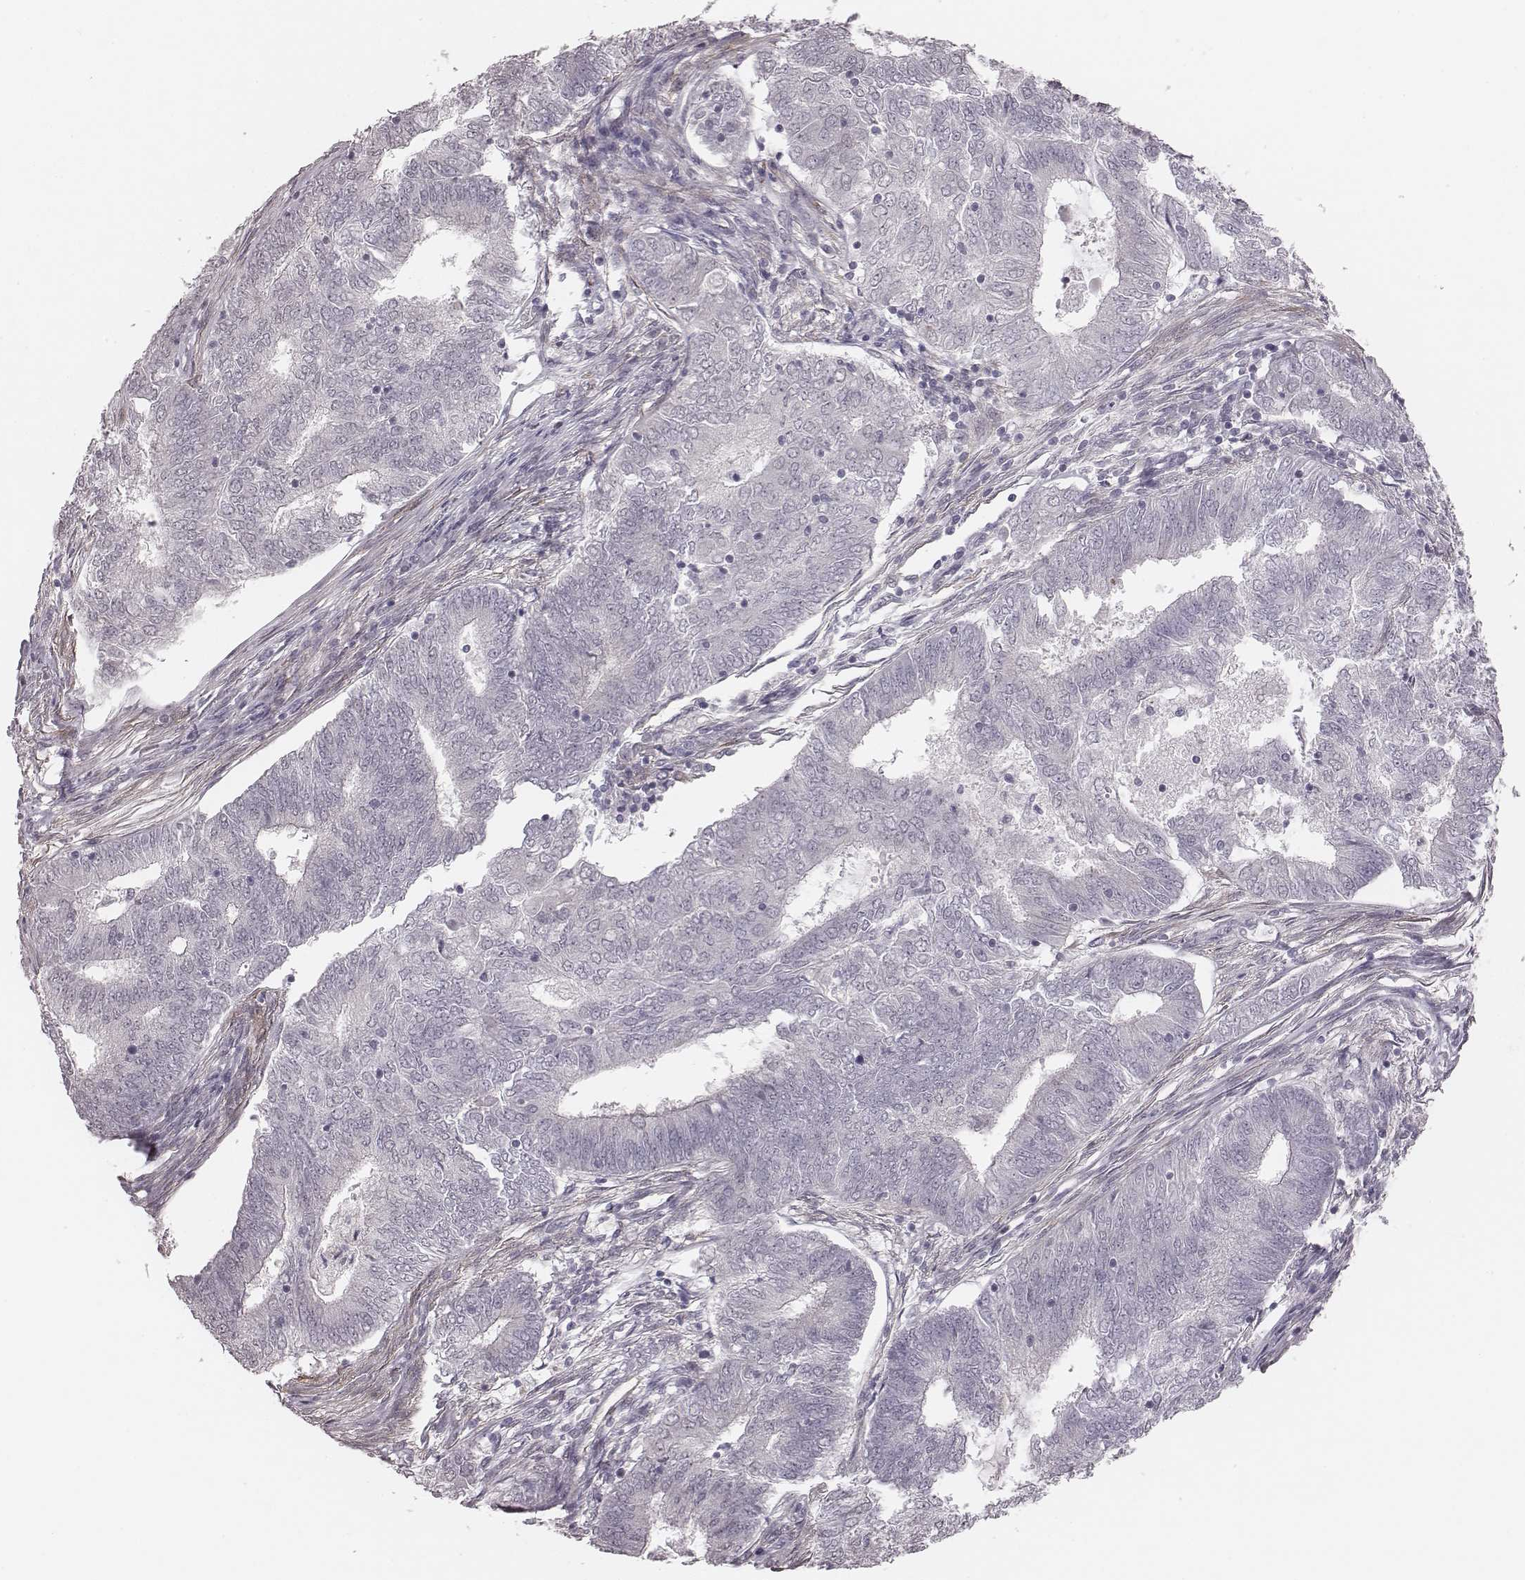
{"staining": {"intensity": "negative", "quantity": "none", "location": "none"}, "tissue": "endometrial cancer", "cell_type": "Tumor cells", "image_type": "cancer", "snomed": [{"axis": "morphology", "description": "Adenocarcinoma, NOS"}, {"axis": "topography", "description": "Endometrium"}], "caption": "Endometrial cancer was stained to show a protein in brown. There is no significant positivity in tumor cells.", "gene": "RPGRIP1", "patient": {"sex": "female", "age": 62}}